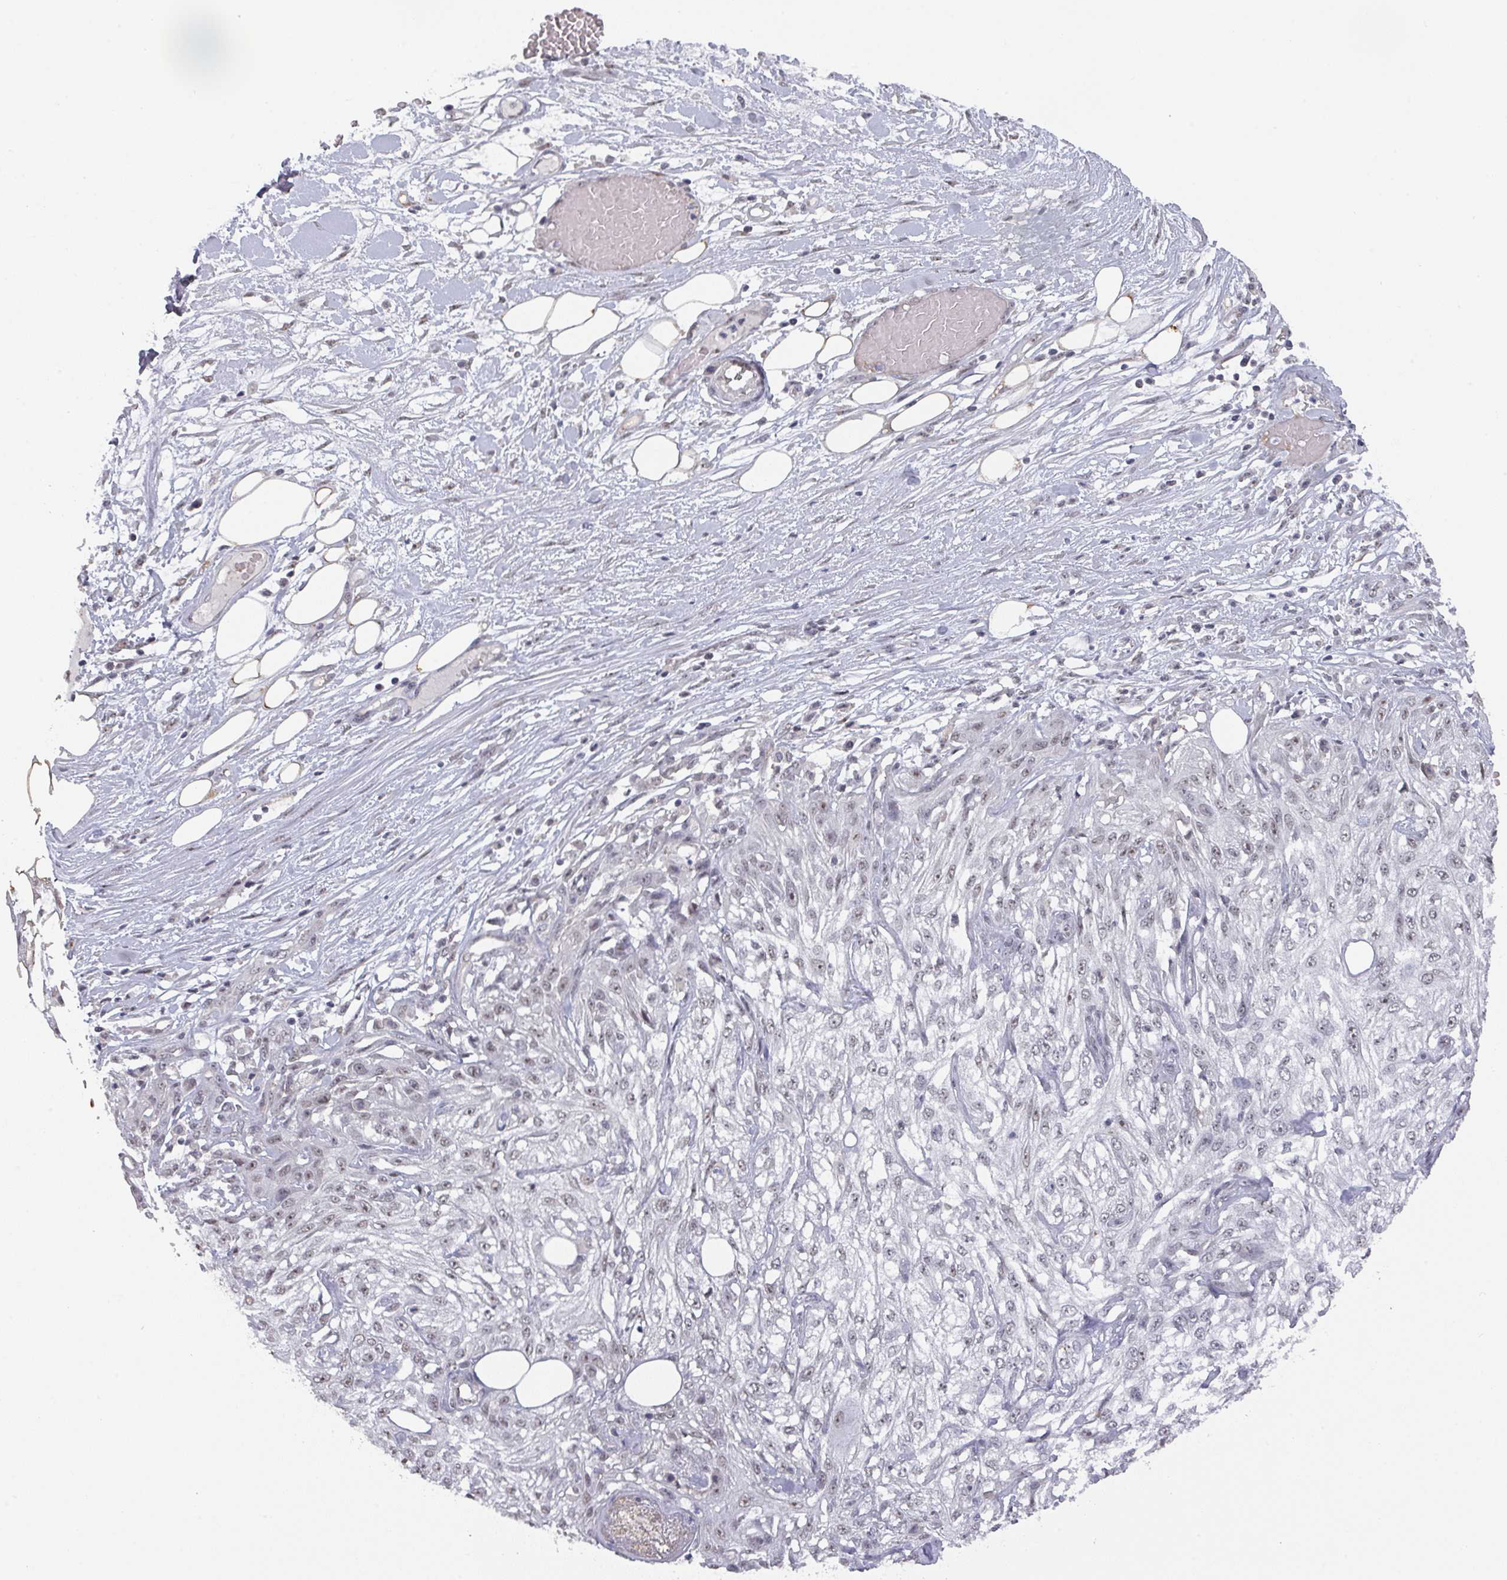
{"staining": {"intensity": "negative", "quantity": "none", "location": "none"}, "tissue": "skin cancer", "cell_type": "Tumor cells", "image_type": "cancer", "snomed": [{"axis": "morphology", "description": "Squamous cell carcinoma, NOS"}, {"axis": "morphology", "description": "Squamous cell carcinoma, metastatic, NOS"}, {"axis": "topography", "description": "Skin"}, {"axis": "topography", "description": "Lymph node"}], "caption": "DAB immunohistochemical staining of human skin cancer reveals no significant staining in tumor cells. Brightfield microscopy of immunohistochemistry (IHC) stained with DAB (brown) and hematoxylin (blue), captured at high magnification.", "gene": "ZNF654", "patient": {"sex": "male", "age": 75}}